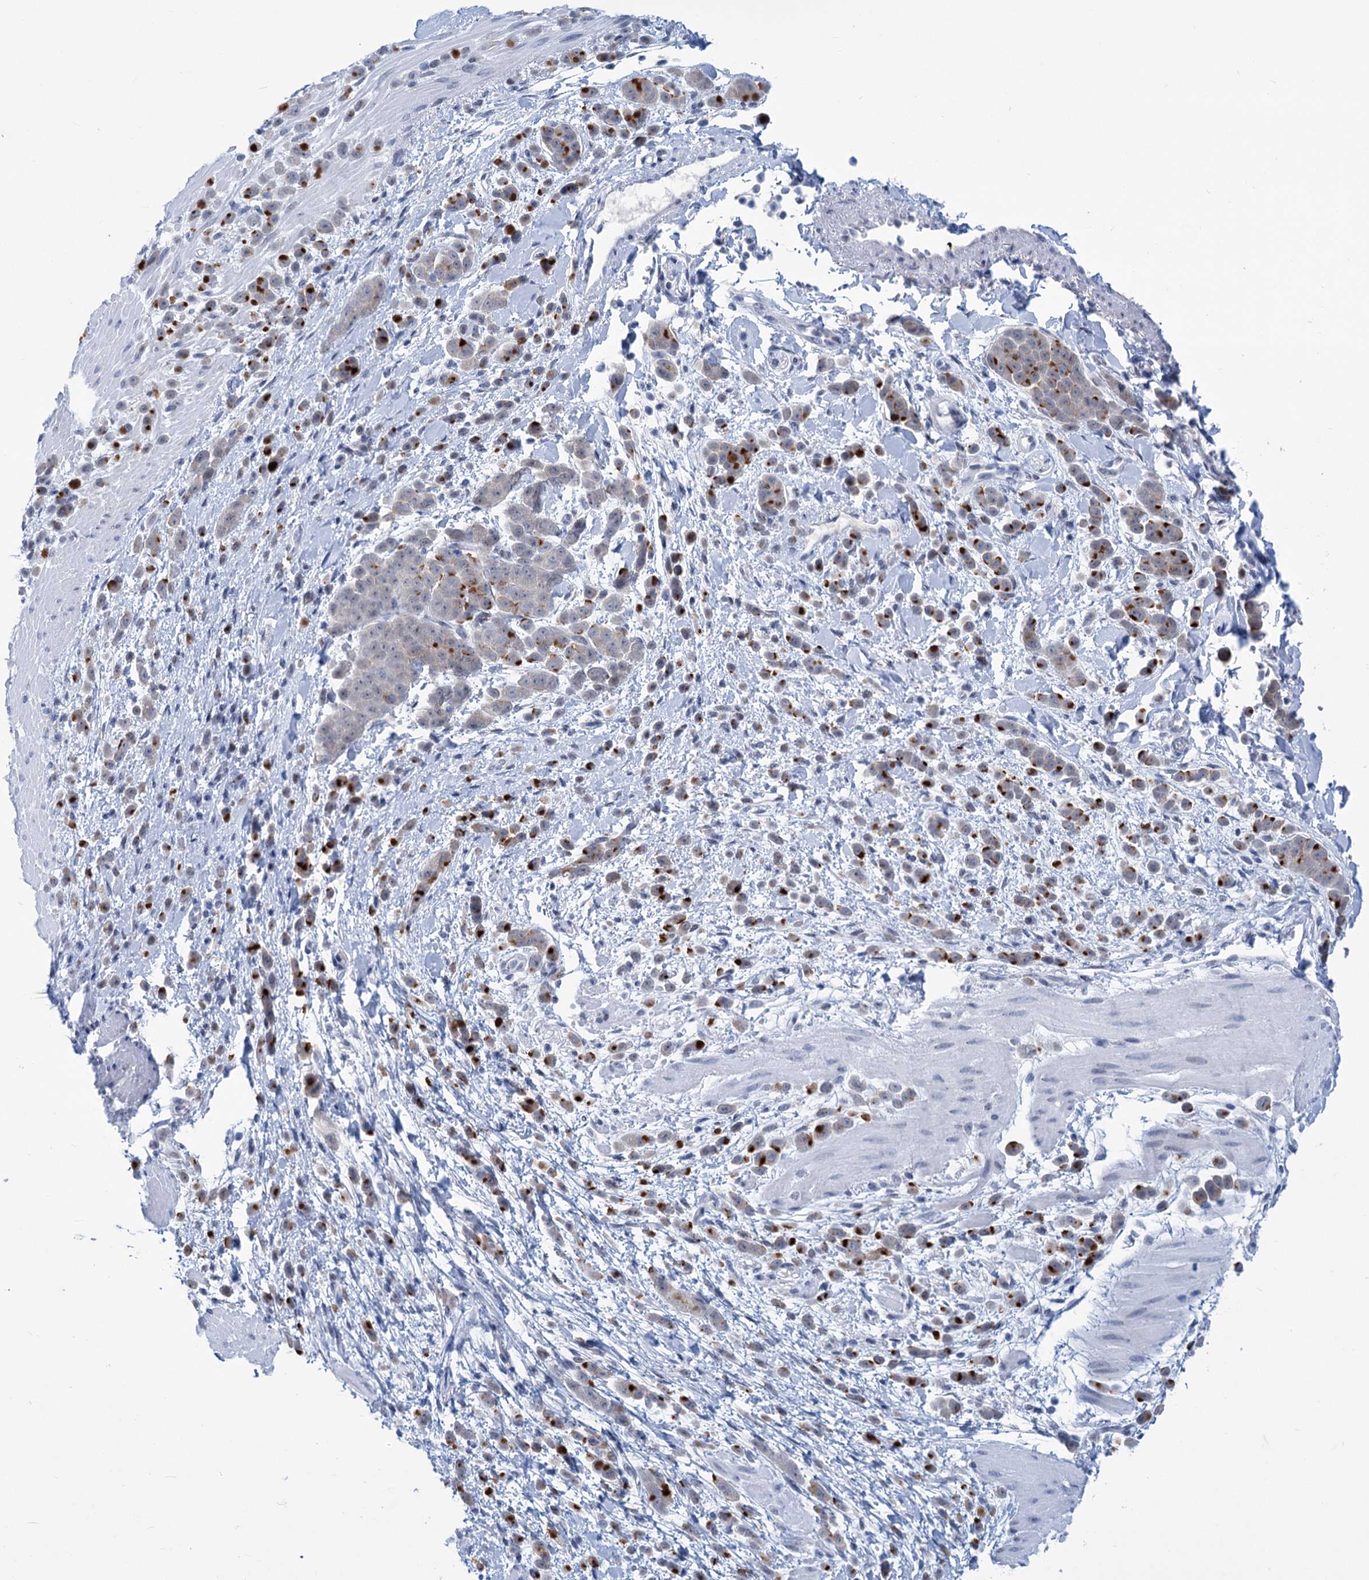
{"staining": {"intensity": "strong", "quantity": "<25%", "location": "cytoplasmic/membranous"}, "tissue": "pancreatic cancer", "cell_type": "Tumor cells", "image_type": "cancer", "snomed": [{"axis": "morphology", "description": "Normal tissue, NOS"}, {"axis": "morphology", "description": "Adenocarcinoma, NOS"}, {"axis": "topography", "description": "Pancreas"}], "caption": "Immunohistochemistry image of adenocarcinoma (pancreatic) stained for a protein (brown), which demonstrates medium levels of strong cytoplasmic/membranous staining in about <25% of tumor cells.", "gene": "NEU3", "patient": {"sex": "female", "age": 64}}